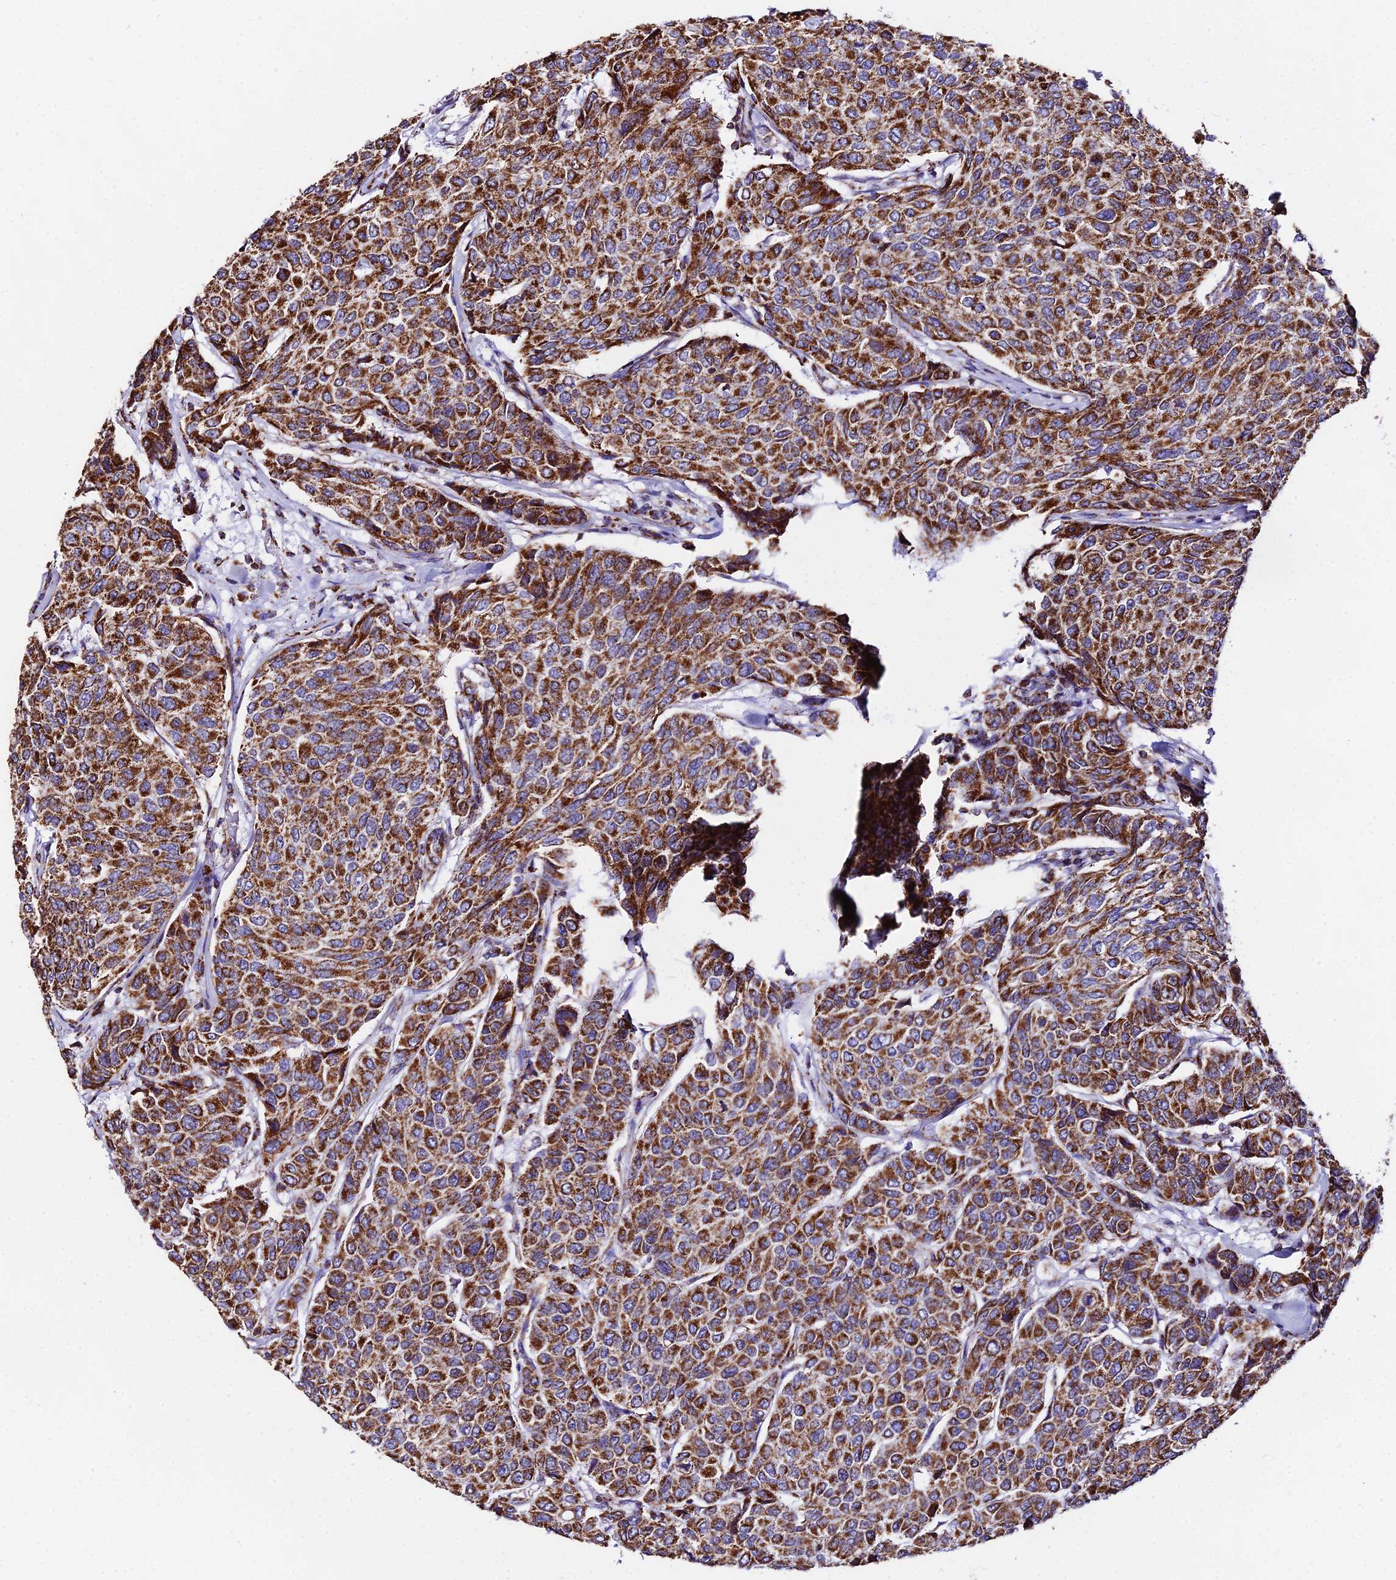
{"staining": {"intensity": "moderate", "quantity": ">75%", "location": "cytoplasmic/membranous"}, "tissue": "breast cancer", "cell_type": "Tumor cells", "image_type": "cancer", "snomed": [{"axis": "morphology", "description": "Duct carcinoma"}, {"axis": "topography", "description": "Breast"}], "caption": "Protein staining of intraductal carcinoma (breast) tissue demonstrates moderate cytoplasmic/membranous staining in approximately >75% of tumor cells. (DAB IHC, brown staining for protein, blue staining for nuclei).", "gene": "ATP5PD", "patient": {"sex": "female", "age": 55}}